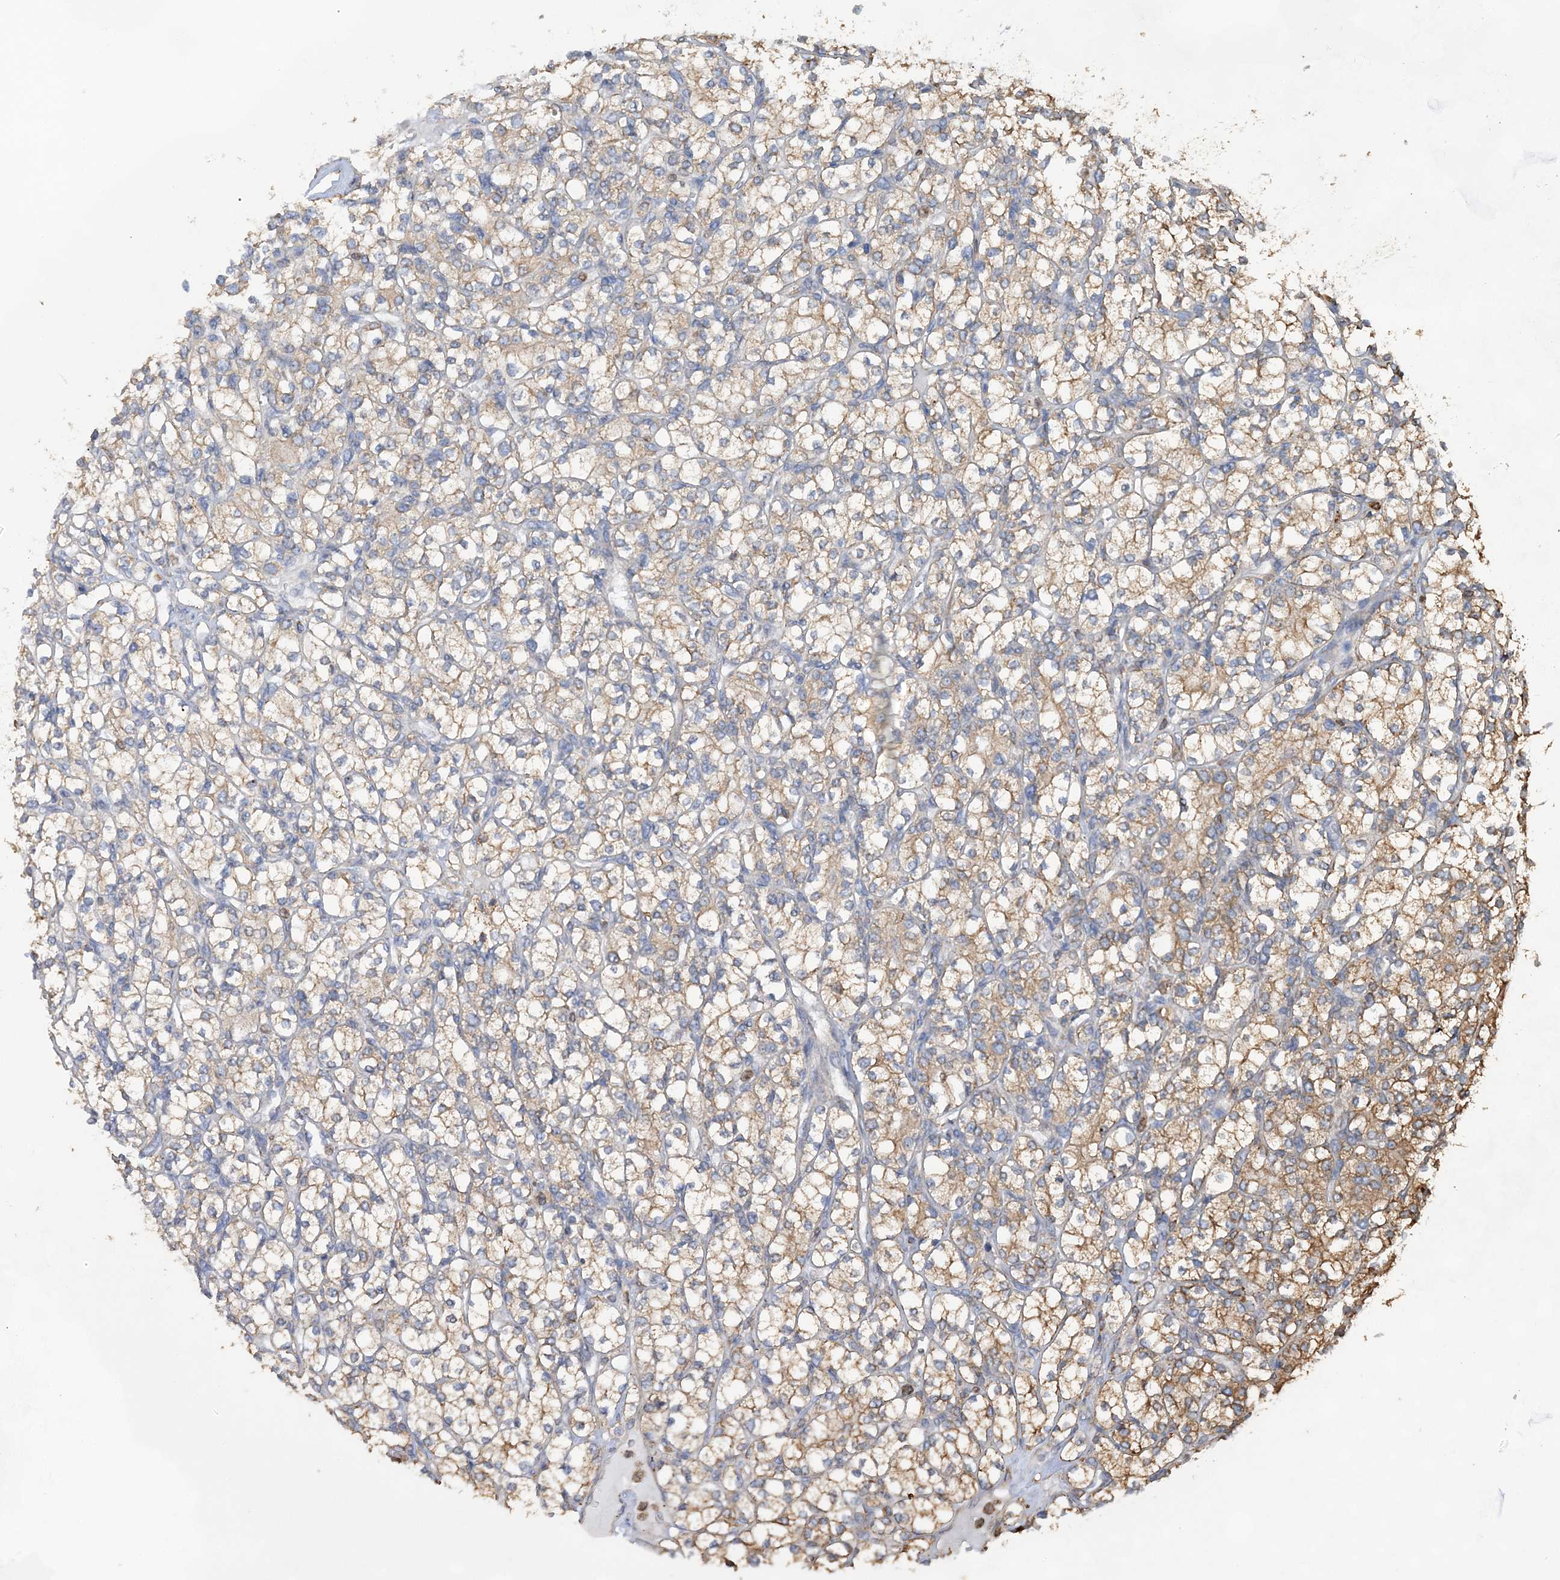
{"staining": {"intensity": "moderate", "quantity": ">75%", "location": "cytoplasmic/membranous"}, "tissue": "renal cancer", "cell_type": "Tumor cells", "image_type": "cancer", "snomed": [{"axis": "morphology", "description": "Adenocarcinoma, NOS"}, {"axis": "topography", "description": "Kidney"}], "caption": "Immunohistochemistry (IHC) staining of renal cancer (adenocarcinoma), which exhibits medium levels of moderate cytoplasmic/membranous expression in about >75% of tumor cells indicating moderate cytoplasmic/membranous protein expression. The staining was performed using DAB (3,3'-diaminobenzidine) (brown) for protein detection and nuclei were counterstained in hematoxylin (blue).", "gene": "WDR12", "patient": {"sex": "male", "age": 77}}